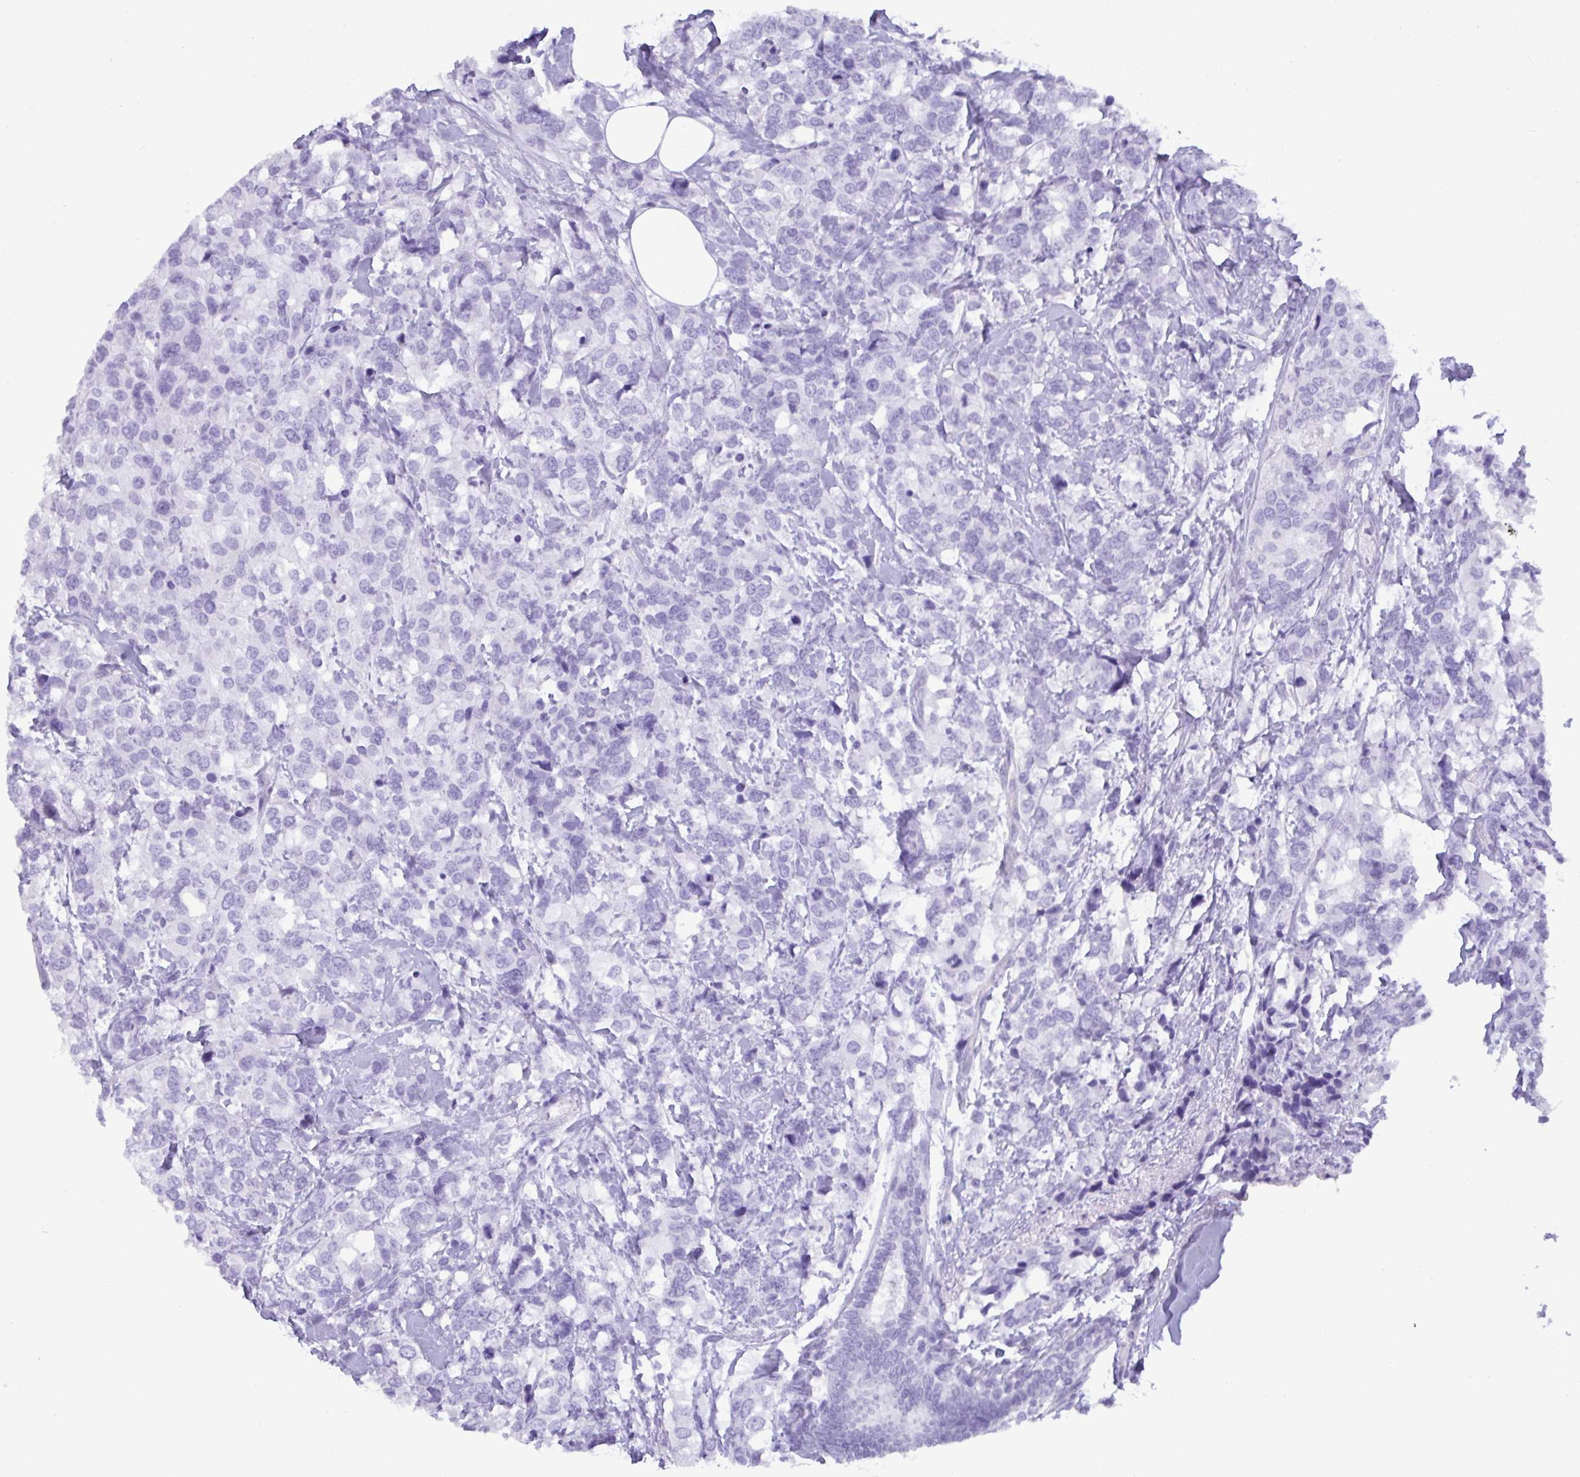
{"staining": {"intensity": "negative", "quantity": "none", "location": "none"}, "tissue": "breast cancer", "cell_type": "Tumor cells", "image_type": "cancer", "snomed": [{"axis": "morphology", "description": "Lobular carcinoma"}, {"axis": "topography", "description": "Breast"}], "caption": "A micrograph of breast cancer stained for a protein reveals no brown staining in tumor cells.", "gene": "C4orf33", "patient": {"sex": "female", "age": 59}}